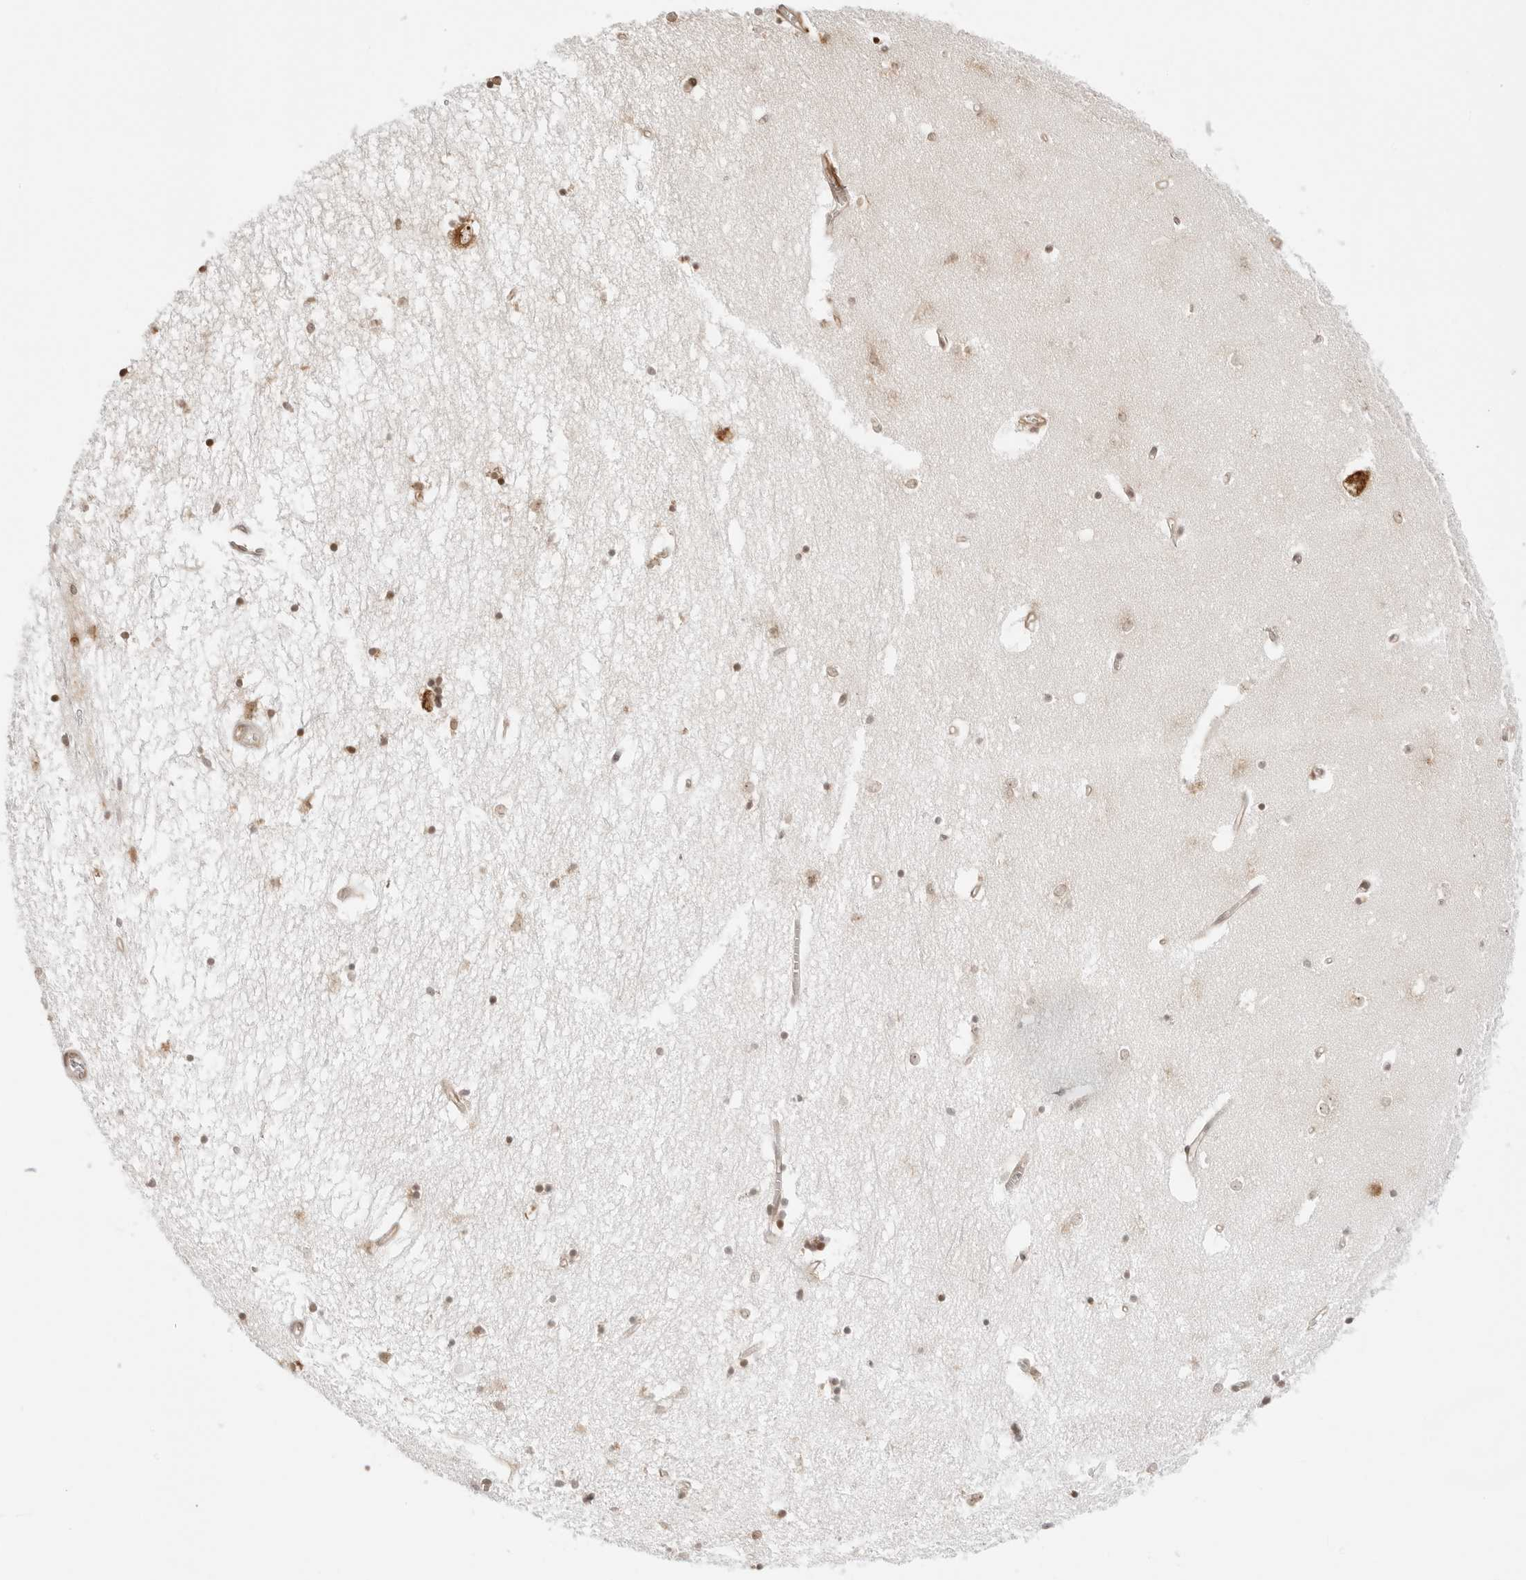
{"staining": {"intensity": "moderate", "quantity": "25%-75%", "location": "nuclear"}, "tissue": "hippocampus", "cell_type": "Glial cells", "image_type": "normal", "snomed": [{"axis": "morphology", "description": "Normal tissue, NOS"}, {"axis": "topography", "description": "Hippocampus"}], "caption": "A micrograph of hippocampus stained for a protein displays moderate nuclear brown staining in glial cells.", "gene": "FKBP14", "patient": {"sex": "male", "age": 70}}